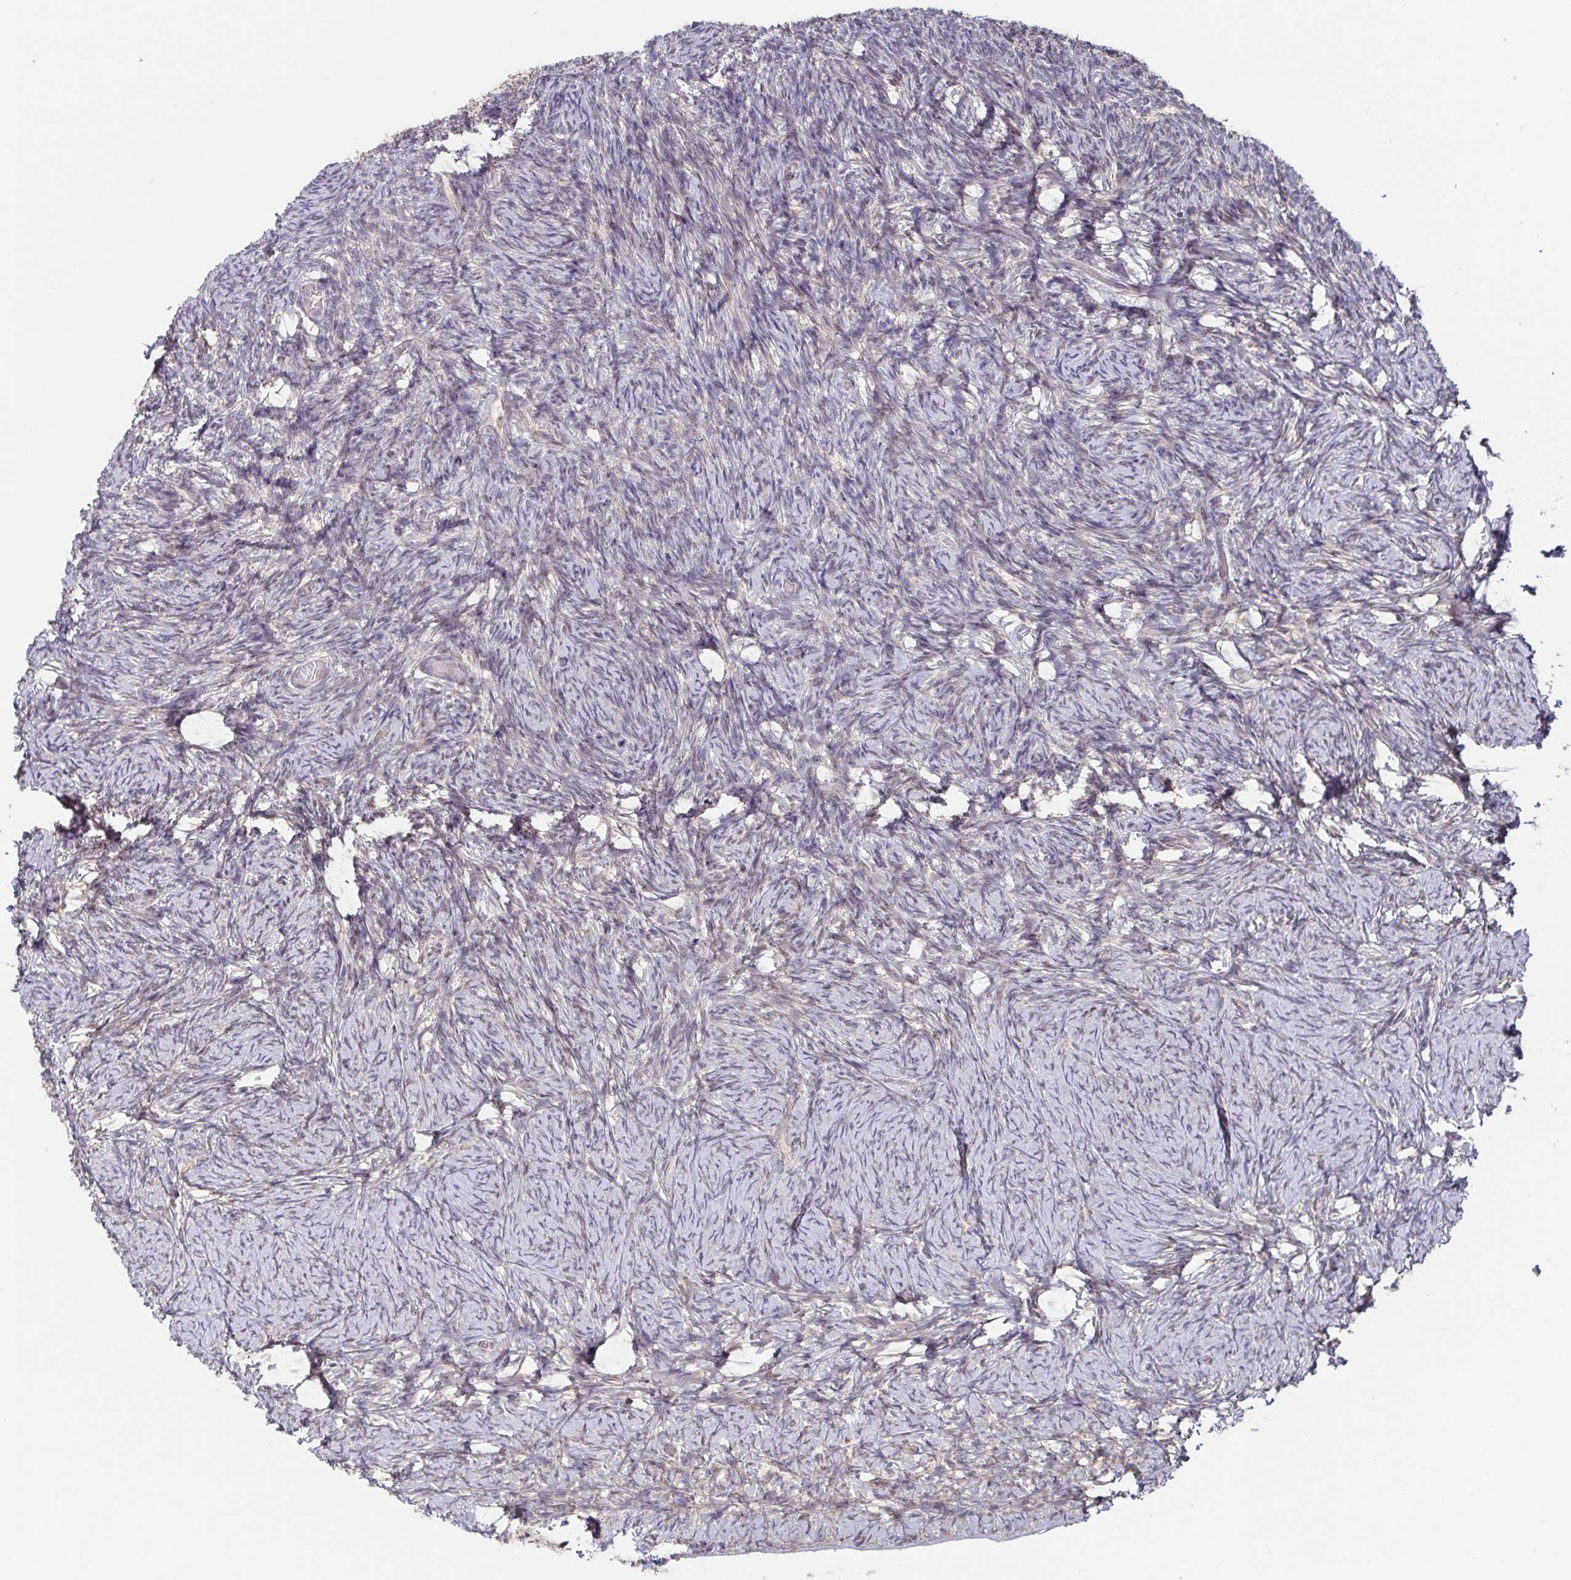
{"staining": {"intensity": "weak", "quantity": "25%-75%", "location": "cytoplasmic/membranous"}, "tissue": "ovary", "cell_type": "Ovarian stroma cells", "image_type": "normal", "snomed": [{"axis": "morphology", "description": "Normal tissue, NOS"}, {"axis": "topography", "description": "Ovary"}], "caption": "A brown stain shows weak cytoplasmic/membranous expression of a protein in ovarian stroma cells of normal human ovary. (DAB (3,3'-diaminobenzidine) IHC with brightfield microscopy, high magnification).", "gene": "LARP1", "patient": {"sex": "female", "age": 34}}